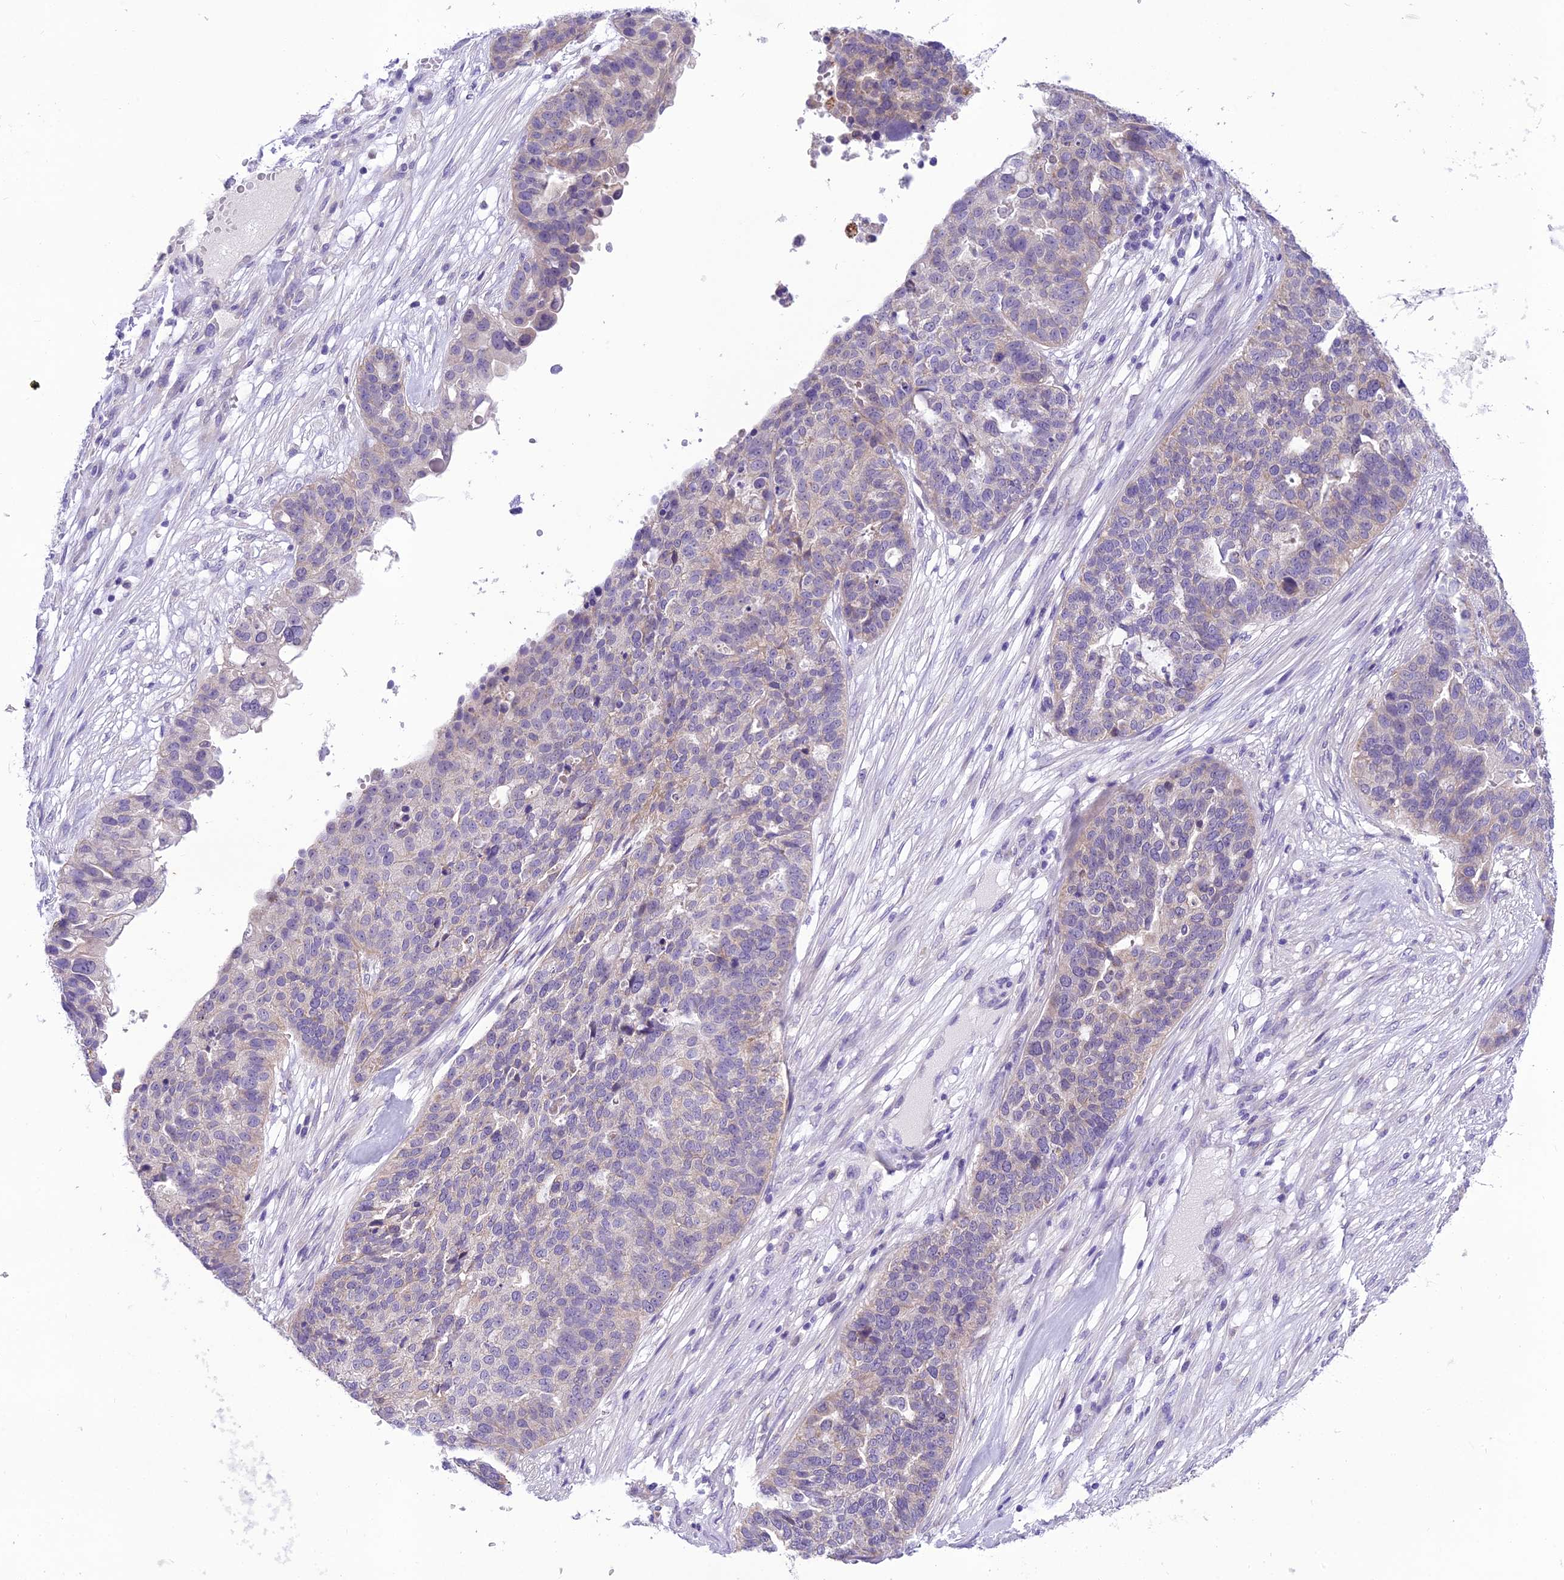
{"staining": {"intensity": "weak", "quantity": "<25%", "location": "cytoplasmic/membranous"}, "tissue": "ovarian cancer", "cell_type": "Tumor cells", "image_type": "cancer", "snomed": [{"axis": "morphology", "description": "Cystadenocarcinoma, serous, NOS"}, {"axis": "topography", "description": "Ovary"}], "caption": "An immunohistochemistry photomicrograph of serous cystadenocarcinoma (ovarian) is shown. There is no staining in tumor cells of serous cystadenocarcinoma (ovarian).", "gene": "MIIP", "patient": {"sex": "female", "age": 59}}